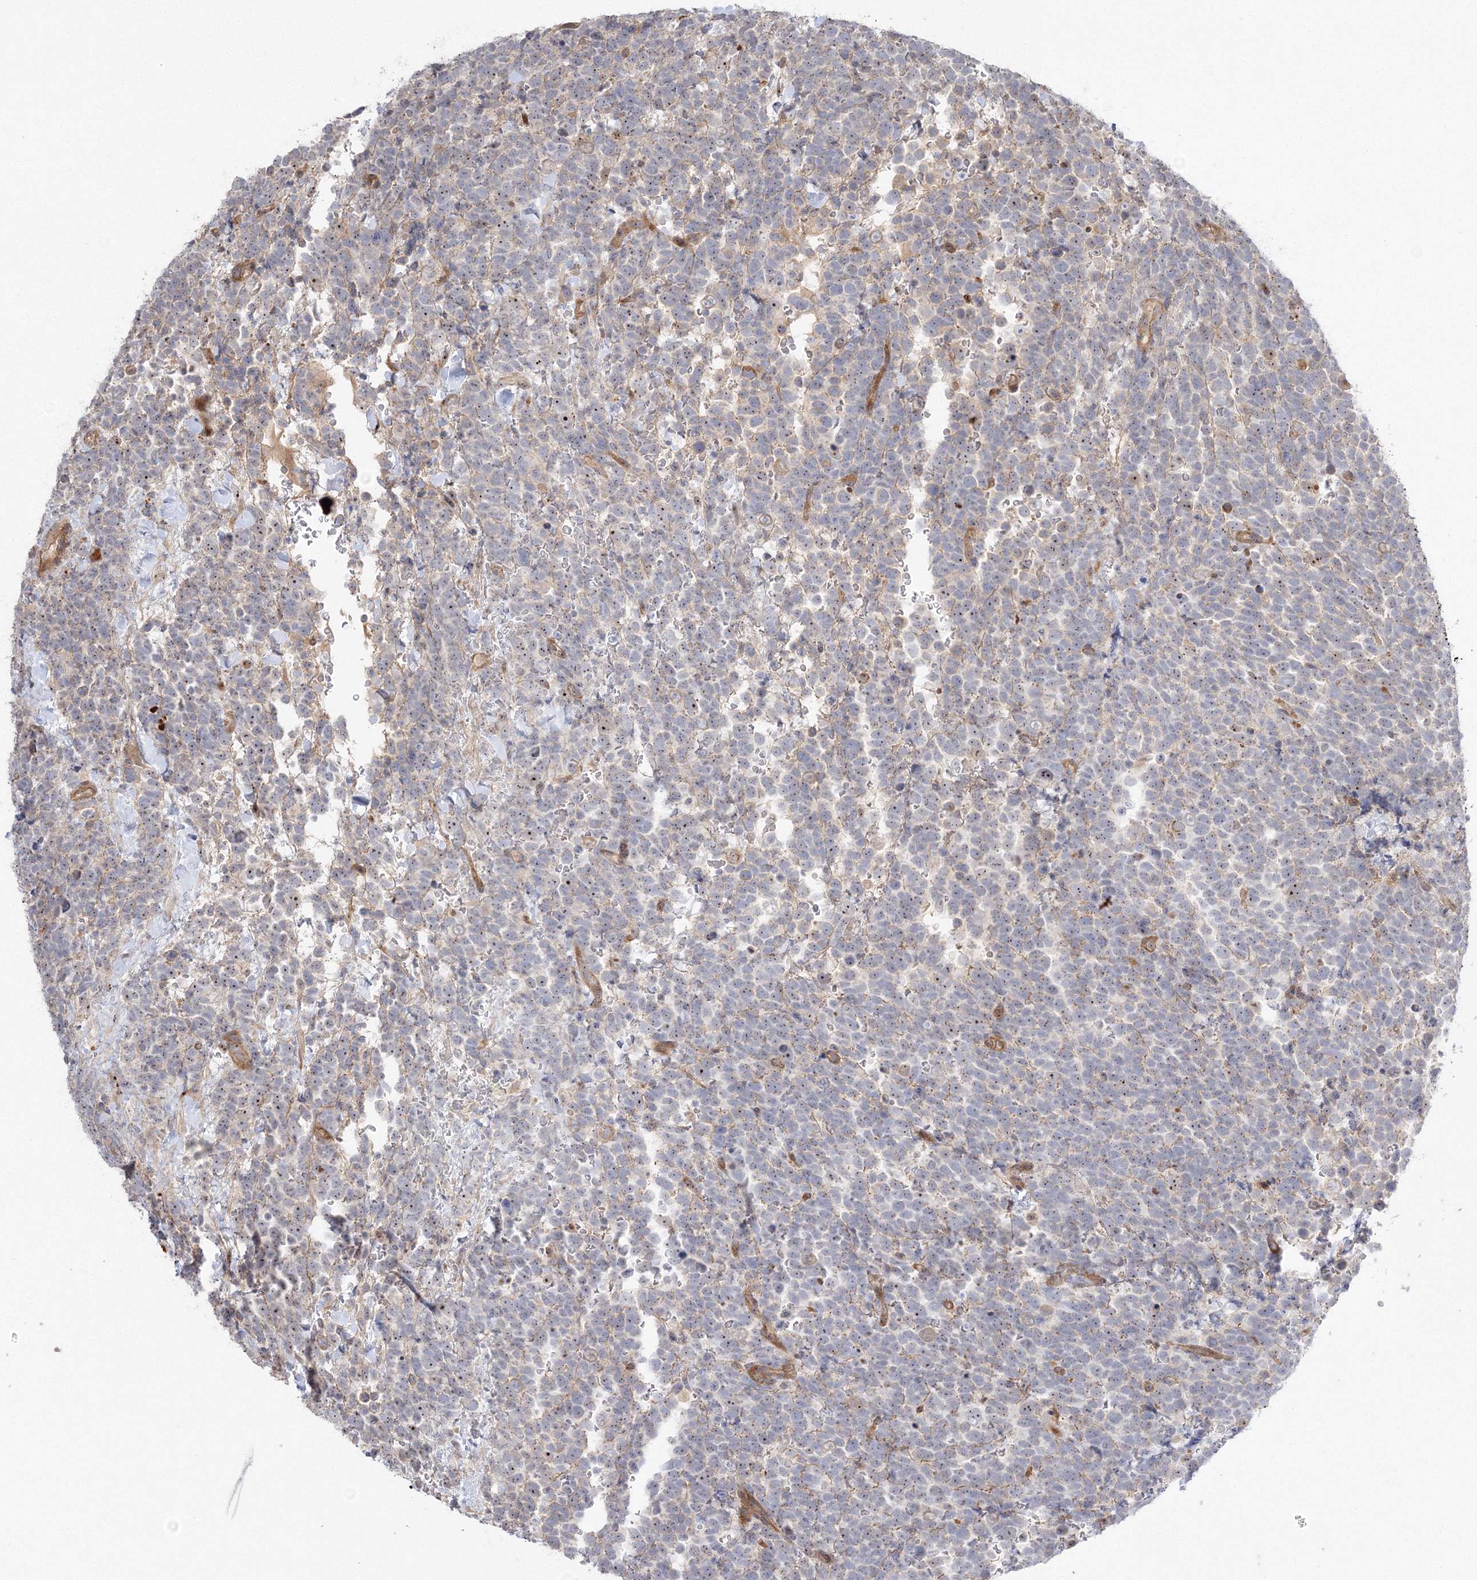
{"staining": {"intensity": "moderate", "quantity": "25%-75%", "location": "nuclear"}, "tissue": "urothelial cancer", "cell_type": "Tumor cells", "image_type": "cancer", "snomed": [{"axis": "morphology", "description": "Urothelial carcinoma, High grade"}, {"axis": "topography", "description": "Urinary bladder"}], "caption": "This is an image of immunohistochemistry staining of high-grade urothelial carcinoma, which shows moderate staining in the nuclear of tumor cells.", "gene": "NPM3", "patient": {"sex": "female", "age": 82}}